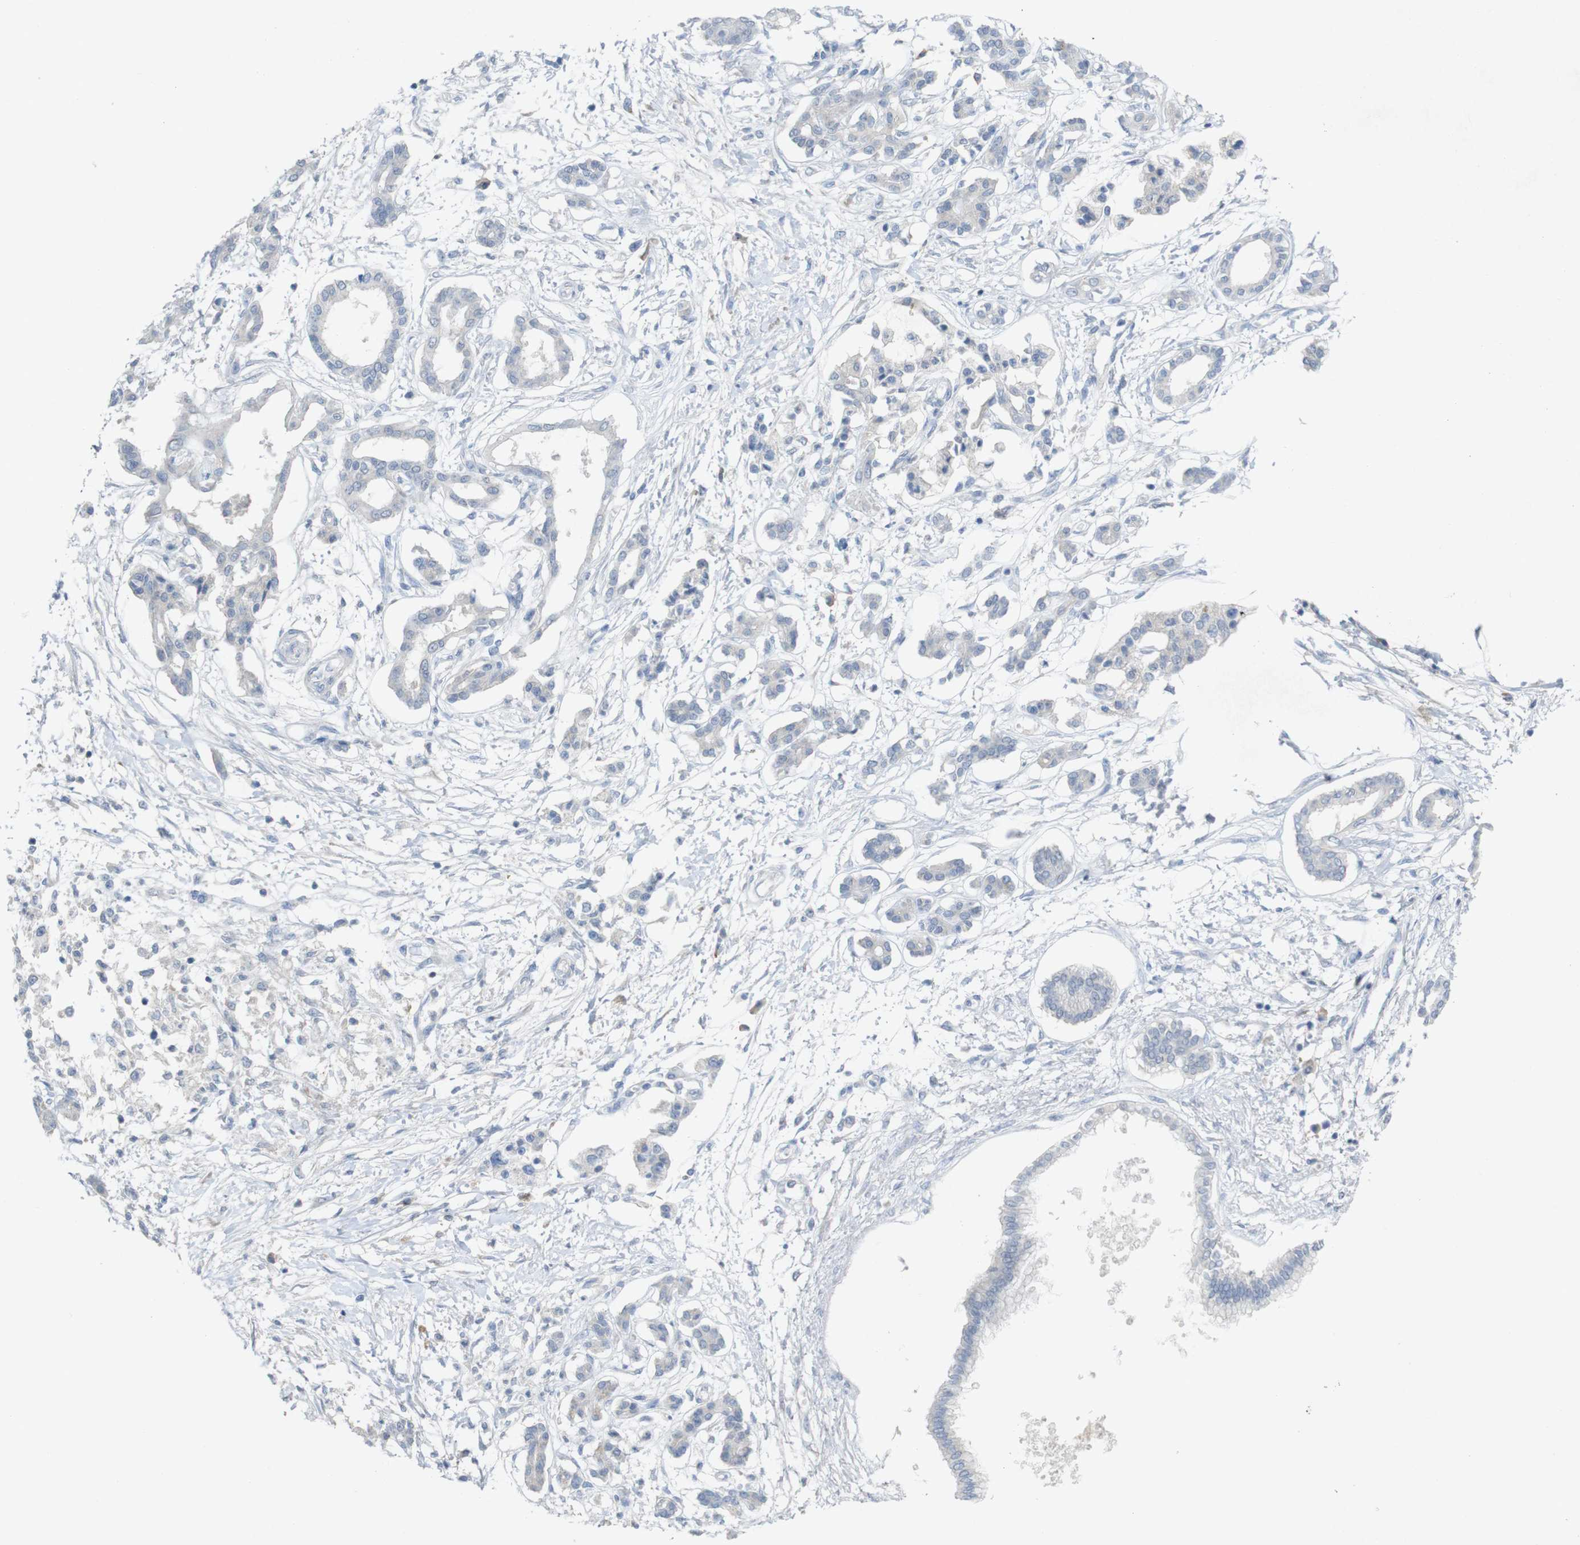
{"staining": {"intensity": "negative", "quantity": "none", "location": "none"}, "tissue": "pancreatic cancer", "cell_type": "Tumor cells", "image_type": "cancer", "snomed": [{"axis": "morphology", "description": "Adenocarcinoma, NOS"}, {"axis": "topography", "description": "Pancreas"}], "caption": "Image shows no significant protein positivity in tumor cells of pancreatic adenocarcinoma.", "gene": "SLAMF7", "patient": {"sex": "male", "age": 56}}